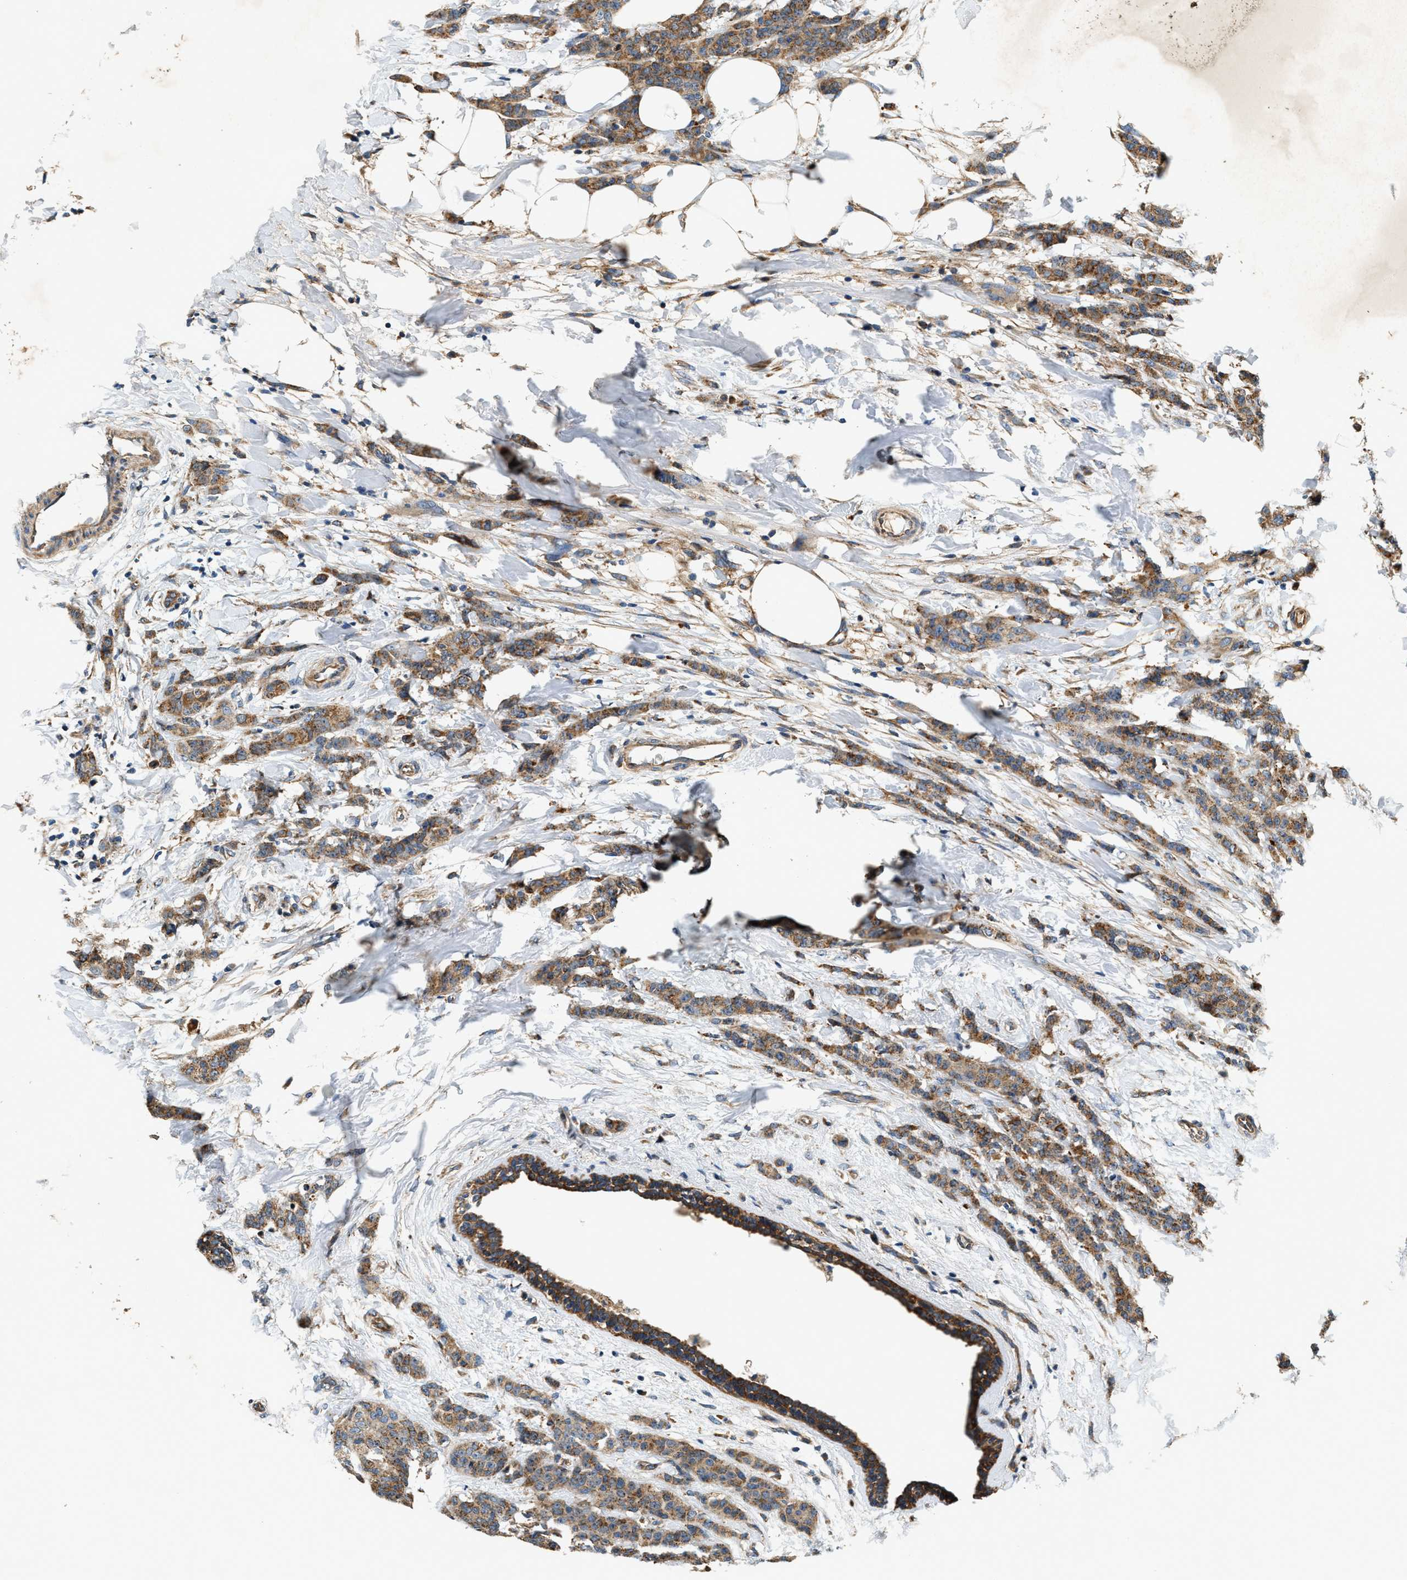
{"staining": {"intensity": "moderate", "quantity": ">75%", "location": "cytoplasmic/membranous"}, "tissue": "breast cancer", "cell_type": "Tumor cells", "image_type": "cancer", "snomed": [{"axis": "morphology", "description": "Normal tissue, NOS"}, {"axis": "morphology", "description": "Duct carcinoma"}, {"axis": "topography", "description": "Breast"}], "caption": "There is medium levels of moderate cytoplasmic/membranous staining in tumor cells of breast intraductal carcinoma, as demonstrated by immunohistochemical staining (brown color).", "gene": "DUSP10", "patient": {"sex": "female", "age": 40}}